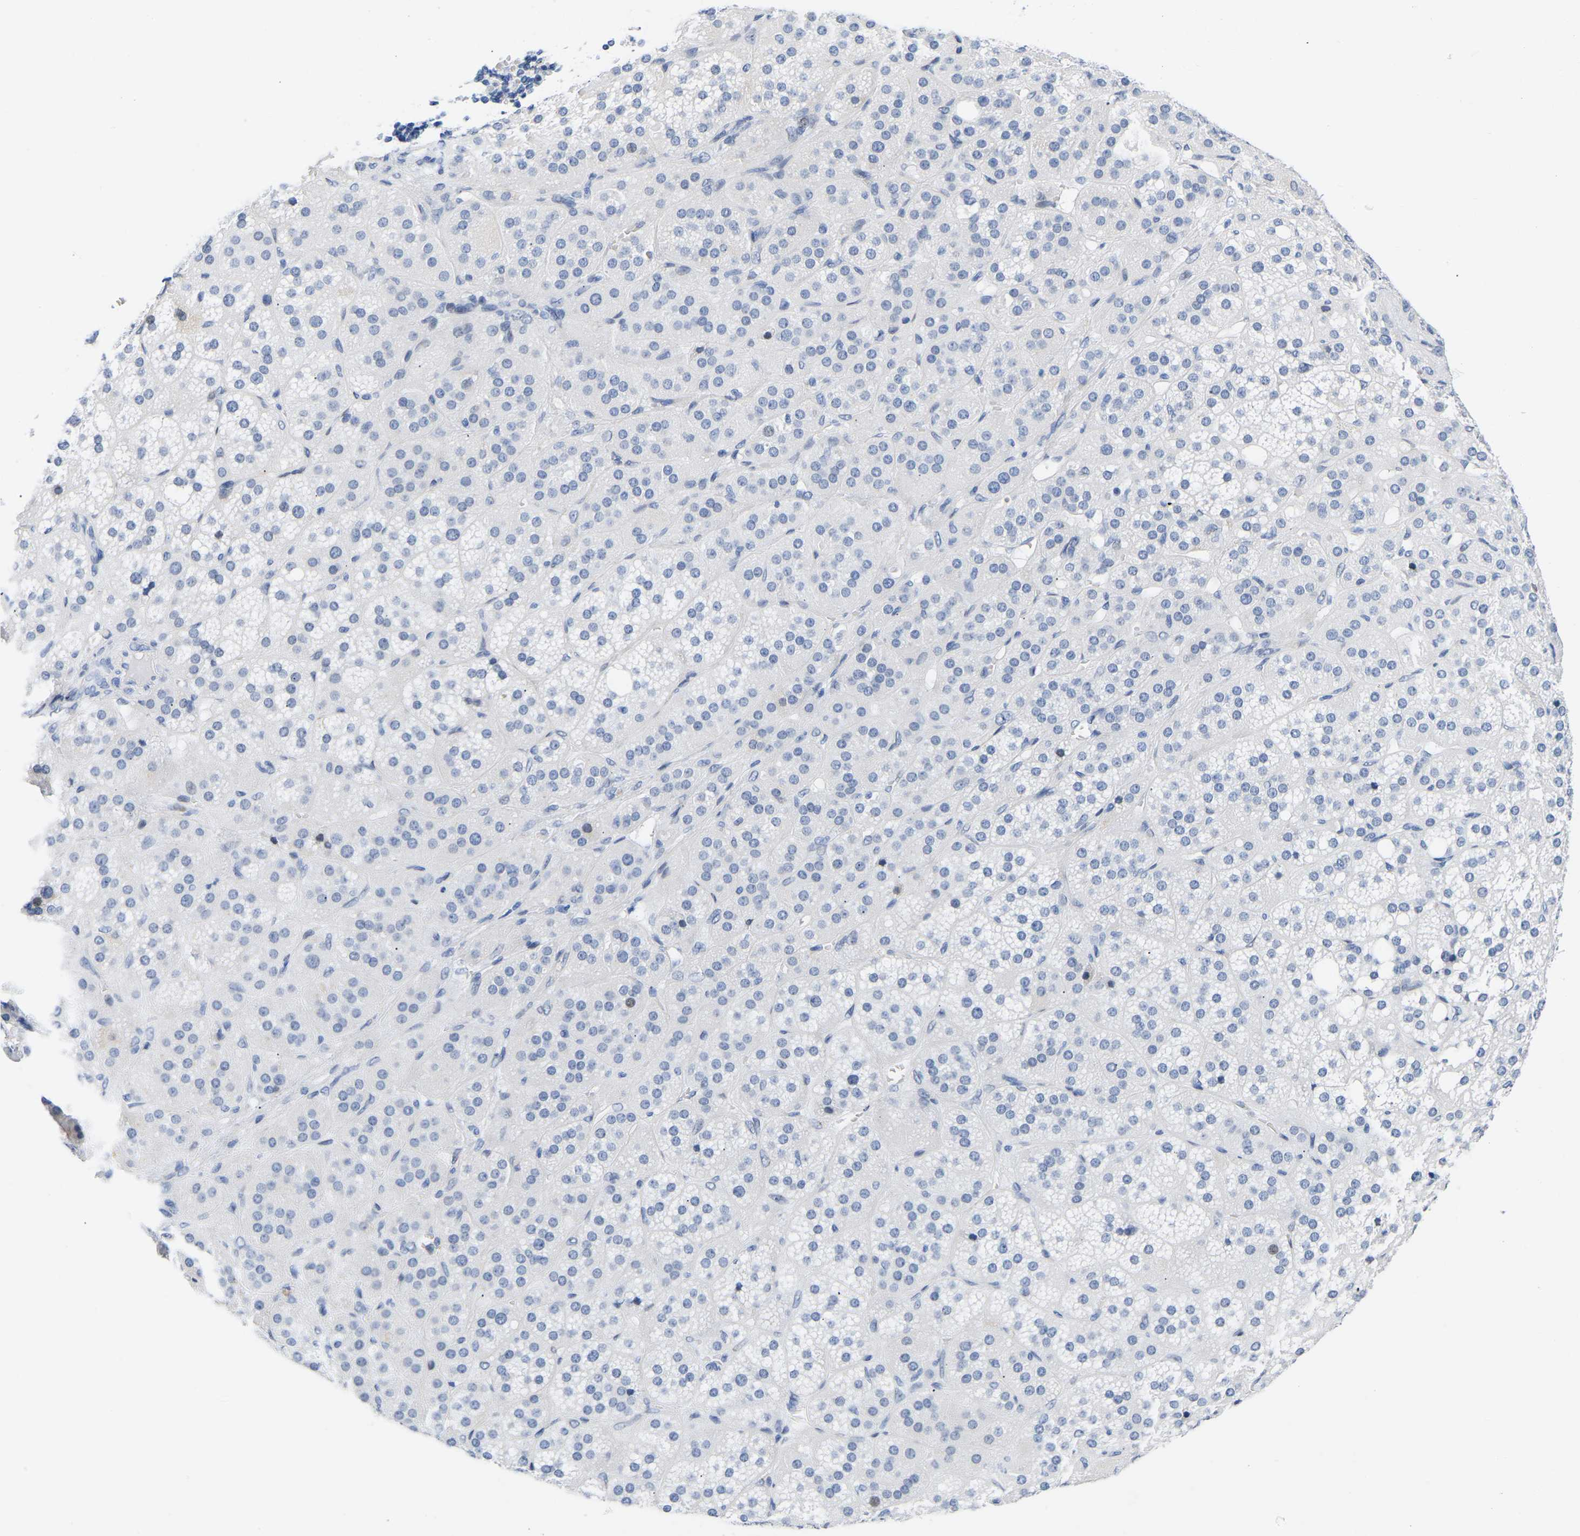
{"staining": {"intensity": "weak", "quantity": "<25%", "location": "nuclear"}, "tissue": "adrenal gland", "cell_type": "Glandular cells", "image_type": "normal", "snomed": [{"axis": "morphology", "description": "Normal tissue, NOS"}, {"axis": "topography", "description": "Adrenal gland"}], "caption": "Glandular cells are negative for brown protein staining in unremarkable adrenal gland. The staining is performed using DAB brown chromogen with nuclei counter-stained in using hematoxylin.", "gene": "UPK3A", "patient": {"sex": "female", "age": 59}}